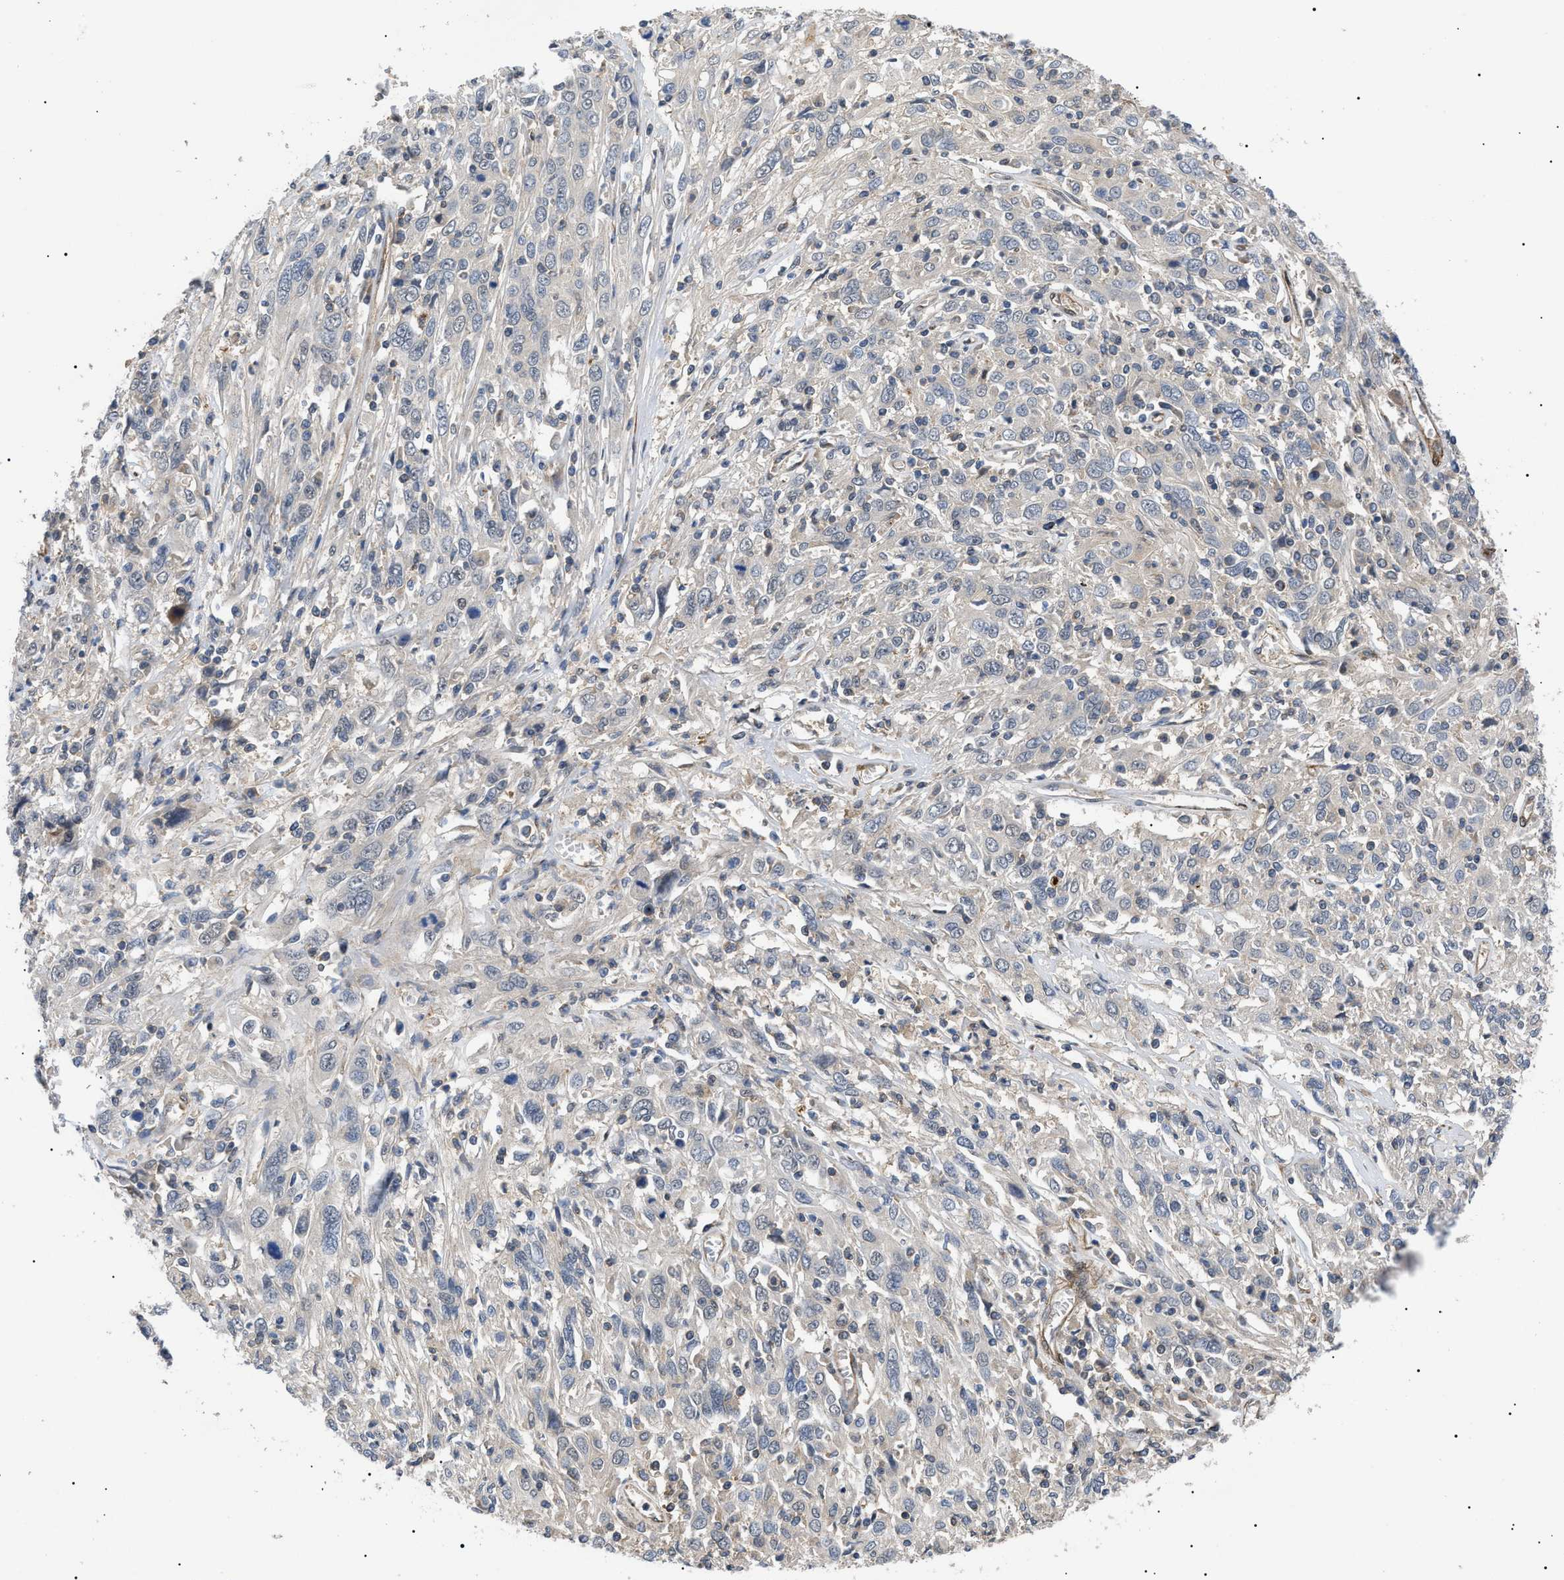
{"staining": {"intensity": "weak", "quantity": "<25%", "location": "cytoplasmic/membranous"}, "tissue": "cervical cancer", "cell_type": "Tumor cells", "image_type": "cancer", "snomed": [{"axis": "morphology", "description": "Squamous cell carcinoma, NOS"}, {"axis": "topography", "description": "Cervix"}], "caption": "Squamous cell carcinoma (cervical) was stained to show a protein in brown. There is no significant expression in tumor cells.", "gene": "CRCP", "patient": {"sex": "female", "age": 46}}